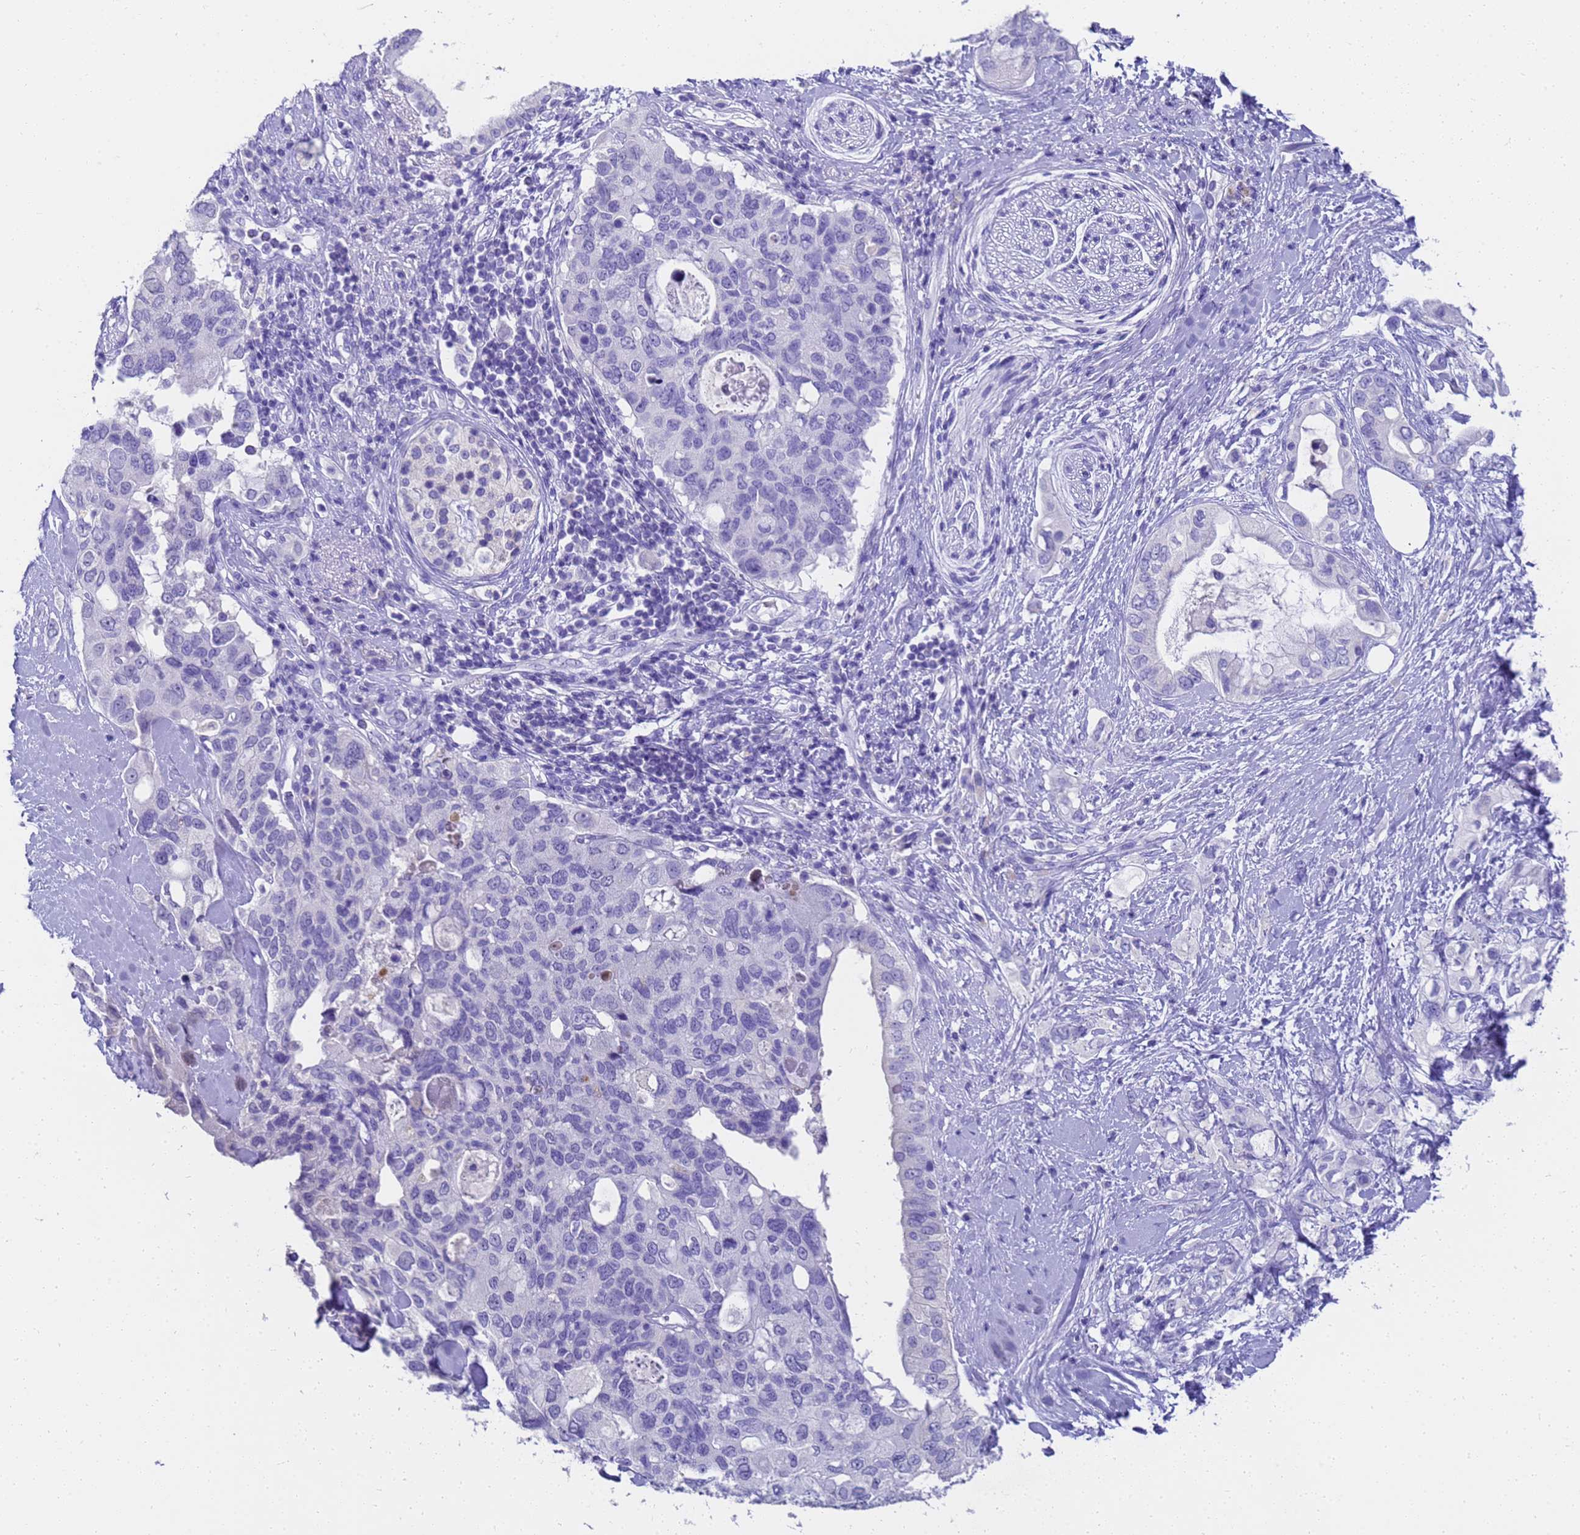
{"staining": {"intensity": "negative", "quantity": "none", "location": "none"}, "tissue": "pancreatic cancer", "cell_type": "Tumor cells", "image_type": "cancer", "snomed": [{"axis": "morphology", "description": "Adenocarcinoma, NOS"}, {"axis": "topography", "description": "Pancreas"}], "caption": "Adenocarcinoma (pancreatic) was stained to show a protein in brown. There is no significant expression in tumor cells. Nuclei are stained in blue.", "gene": "MS4A13", "patient": {"sex": "female", "age": 56}}